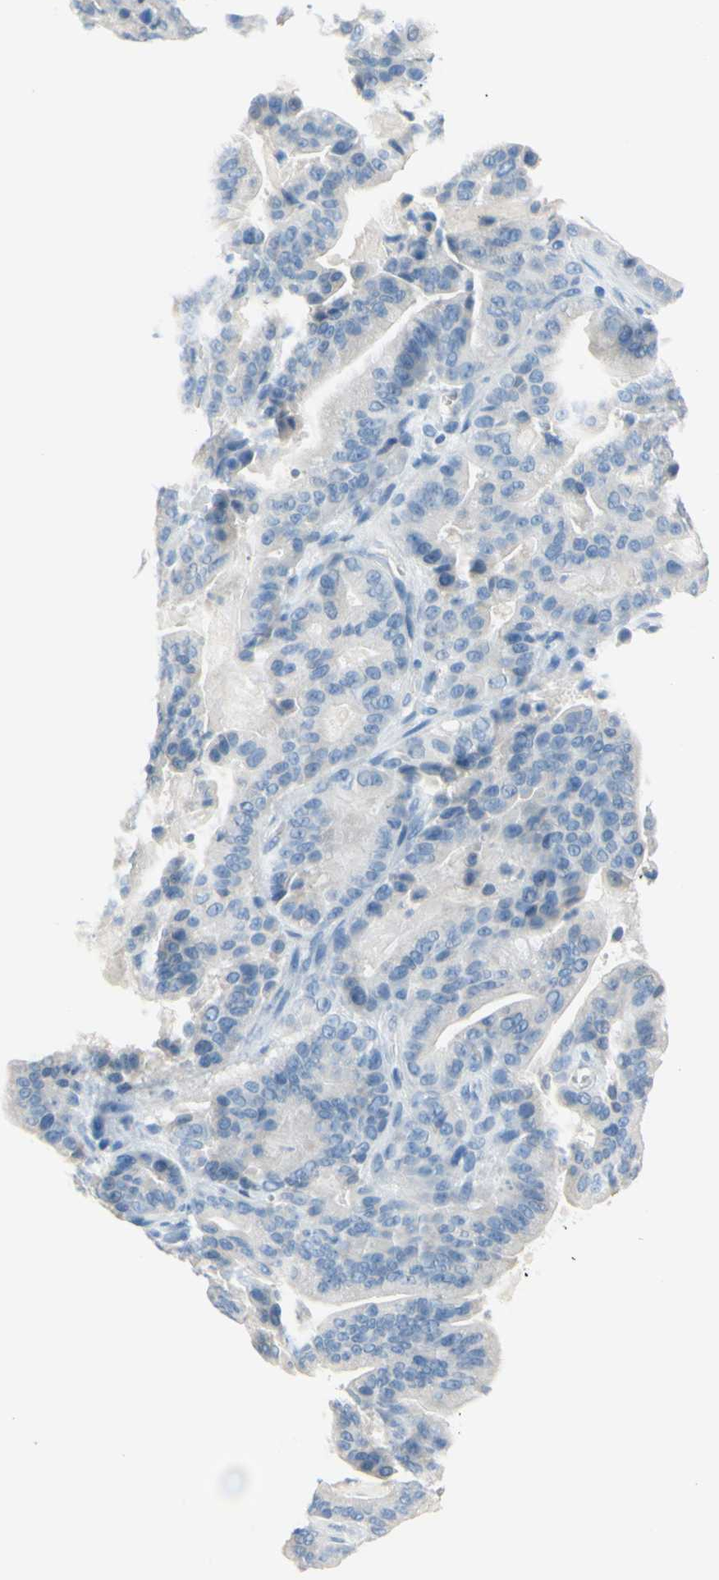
{"staining": {"intensity": "negative", "quantity": "none", "location": "none"}, "tissue": "pancreatic cancer", "cell_type": "Tumor cells", "image_type": "cancer", "snomed": [{"axis": "morphology", "description": "Adenocarcinoma, NOS"}, {"axis": "topography", "description": "Pancreas"}], "caption": "Immunohistochemistry (IHC) image of neoplastic tissue: human pancreatic cancer (adenocarcinoma) stained with DAB demonstrates no significant protein positivity in tumor cells. The staining was performed using DAB to visualize the protein expression in brown, while the nuclei were stained in blue with hematoxylin (Magnification: 20x).", "gene": "DCT", "patient": {"sex": "male", "age": 63}}